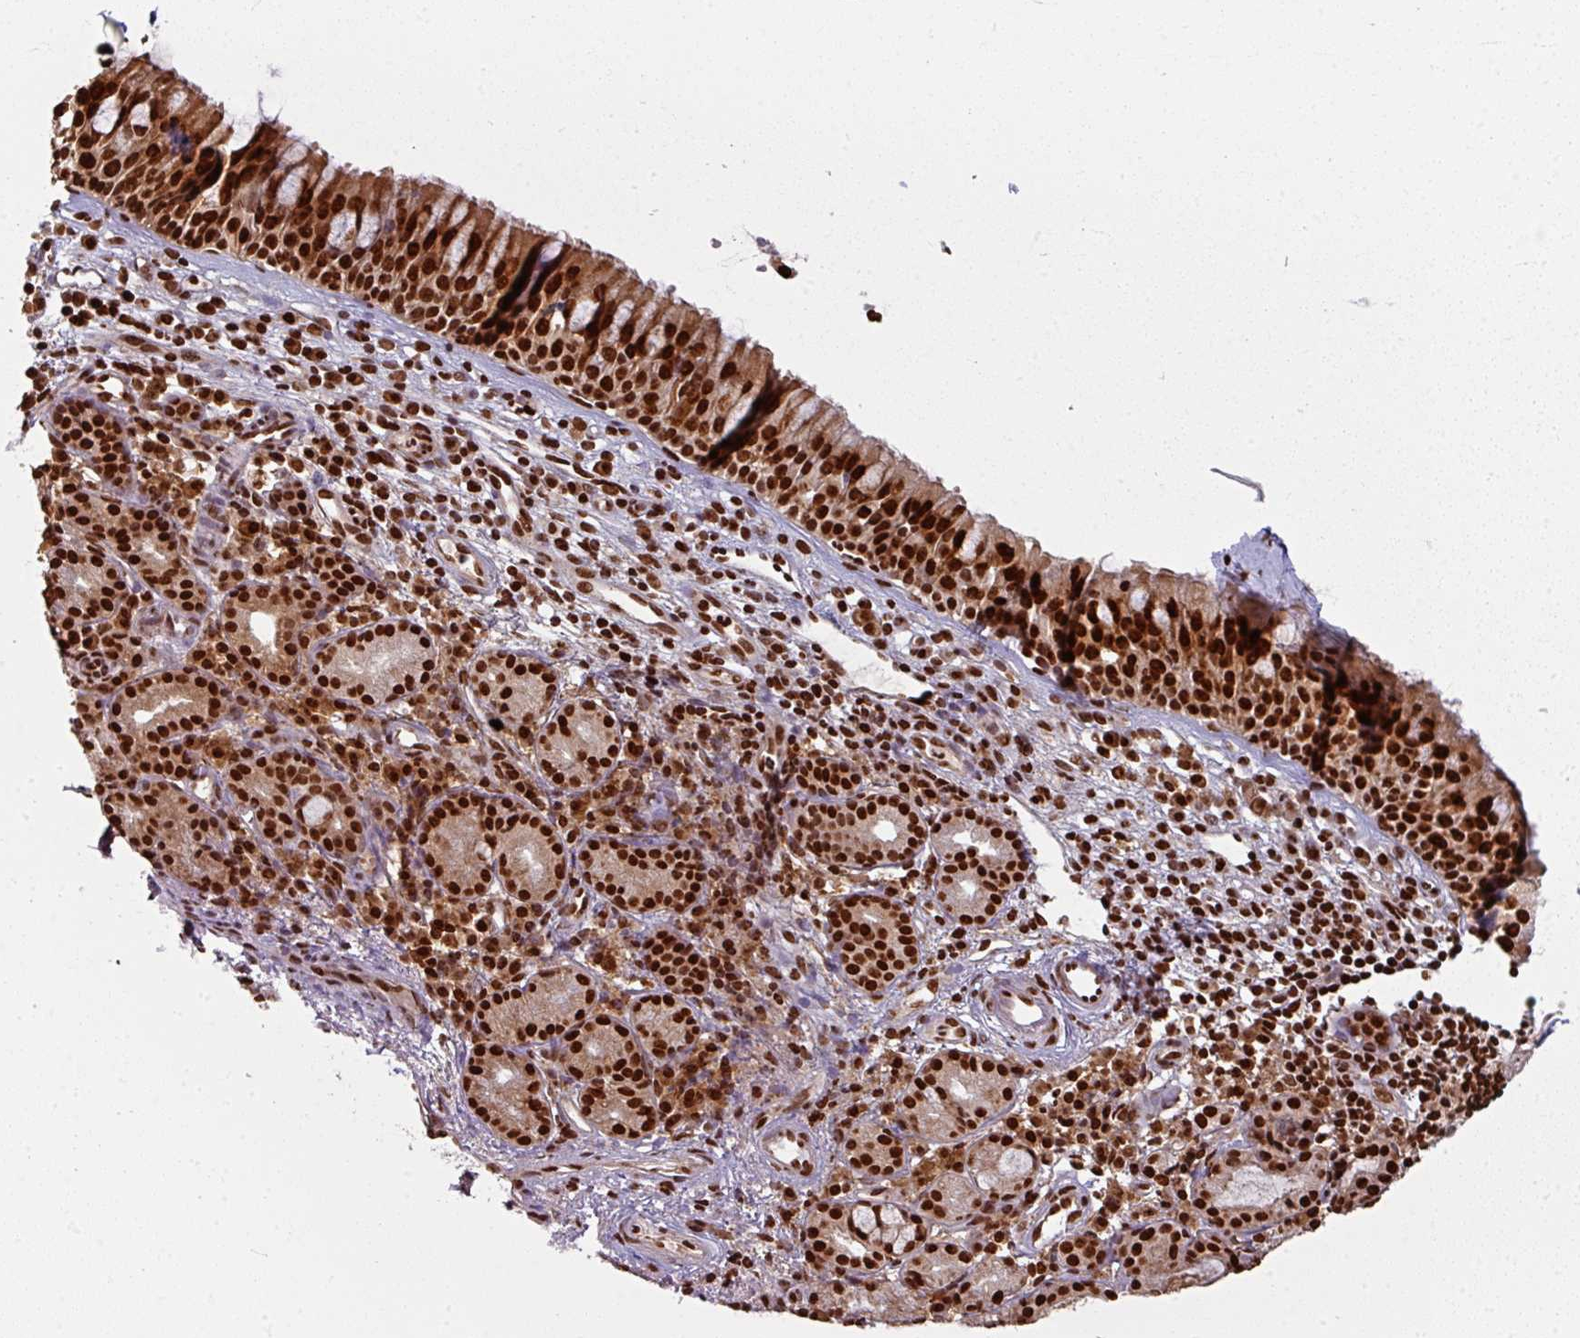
{"staining": {"intensity": "strong", "quantity": ">75%", "location": "cytoplasmic/membranous,nuclear"}, "tissue": "nasopharynx", "cell_type": "Respiratory epithelial cells", "image_type": "normal", "snomed": [{"axis": "morphology", "description": "Normal tissue, NOS"}, {"axis": "topography", "description": "Nasopharynx"}], "caption": "The photomicrograph reveals a brown stain indicating the presence of a protein in the cytoplasmic/membranous,nuclear of respiratory epithelial cells in nasopharynx.", "gene": "SIK3", "patient": {"sex": "female", "age": 62}}